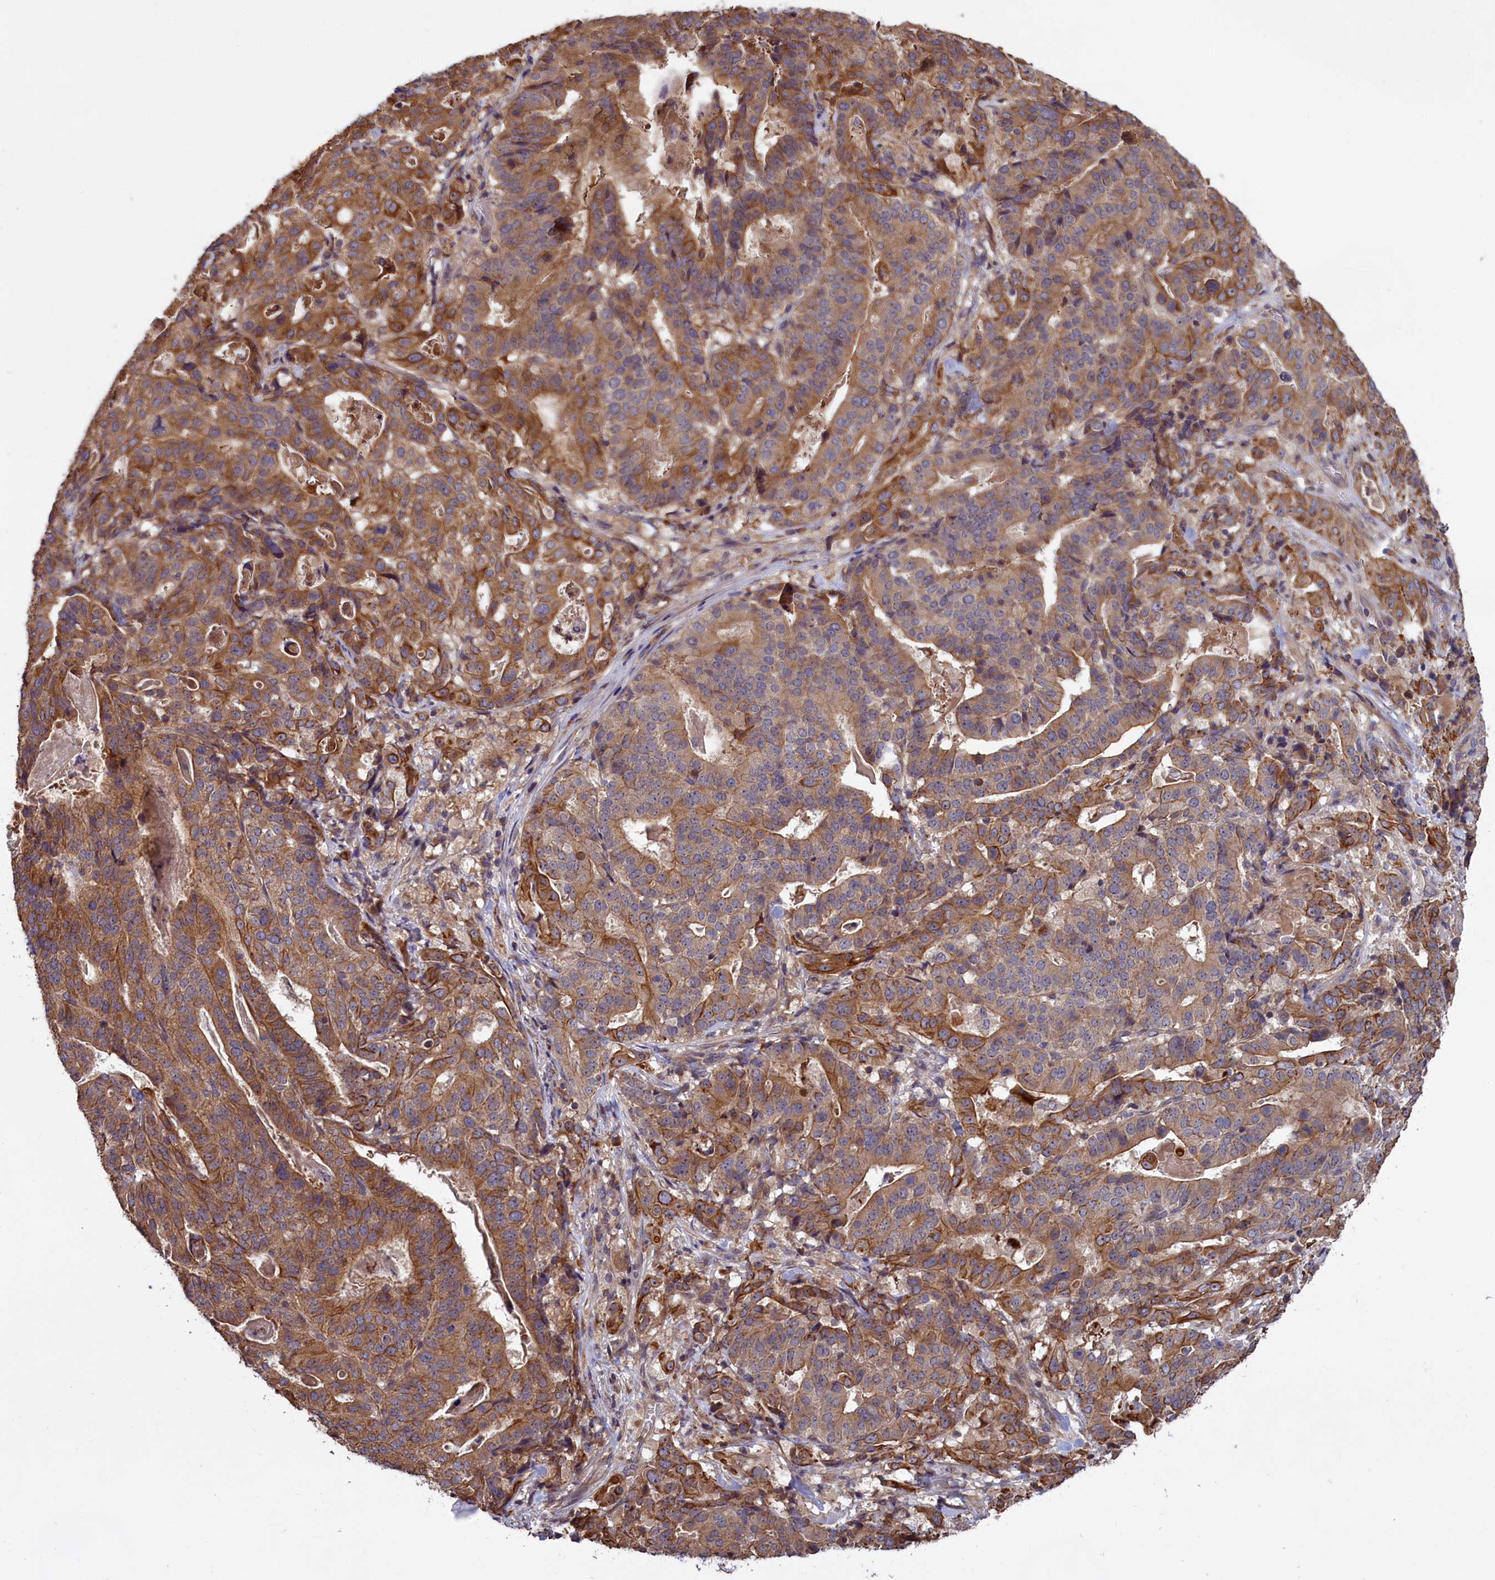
{"staining": {"intensity": "moderate", "quantity": ">75%", "location": "cytoplasmic/membranous"}, "tissue": "stomach cancer", "cell_type": "Tumor cells", "image_type": "cancer", "snomed": [{"axis": "morphology", "description": "Adenocarcinoma, NOS"}, {"axis": "topography", "description": "Stomach"}], "caption": "This photomicrograph demonstrates immunohistochemistry (IHC) staining of human stomach cancer (adenocarcinoma), with medium moderate cytoplasmic/membranous expression in about >75% of tumor cells.", "gene": "DENND1B", "patient": {"sex": "male", "age": 48}}